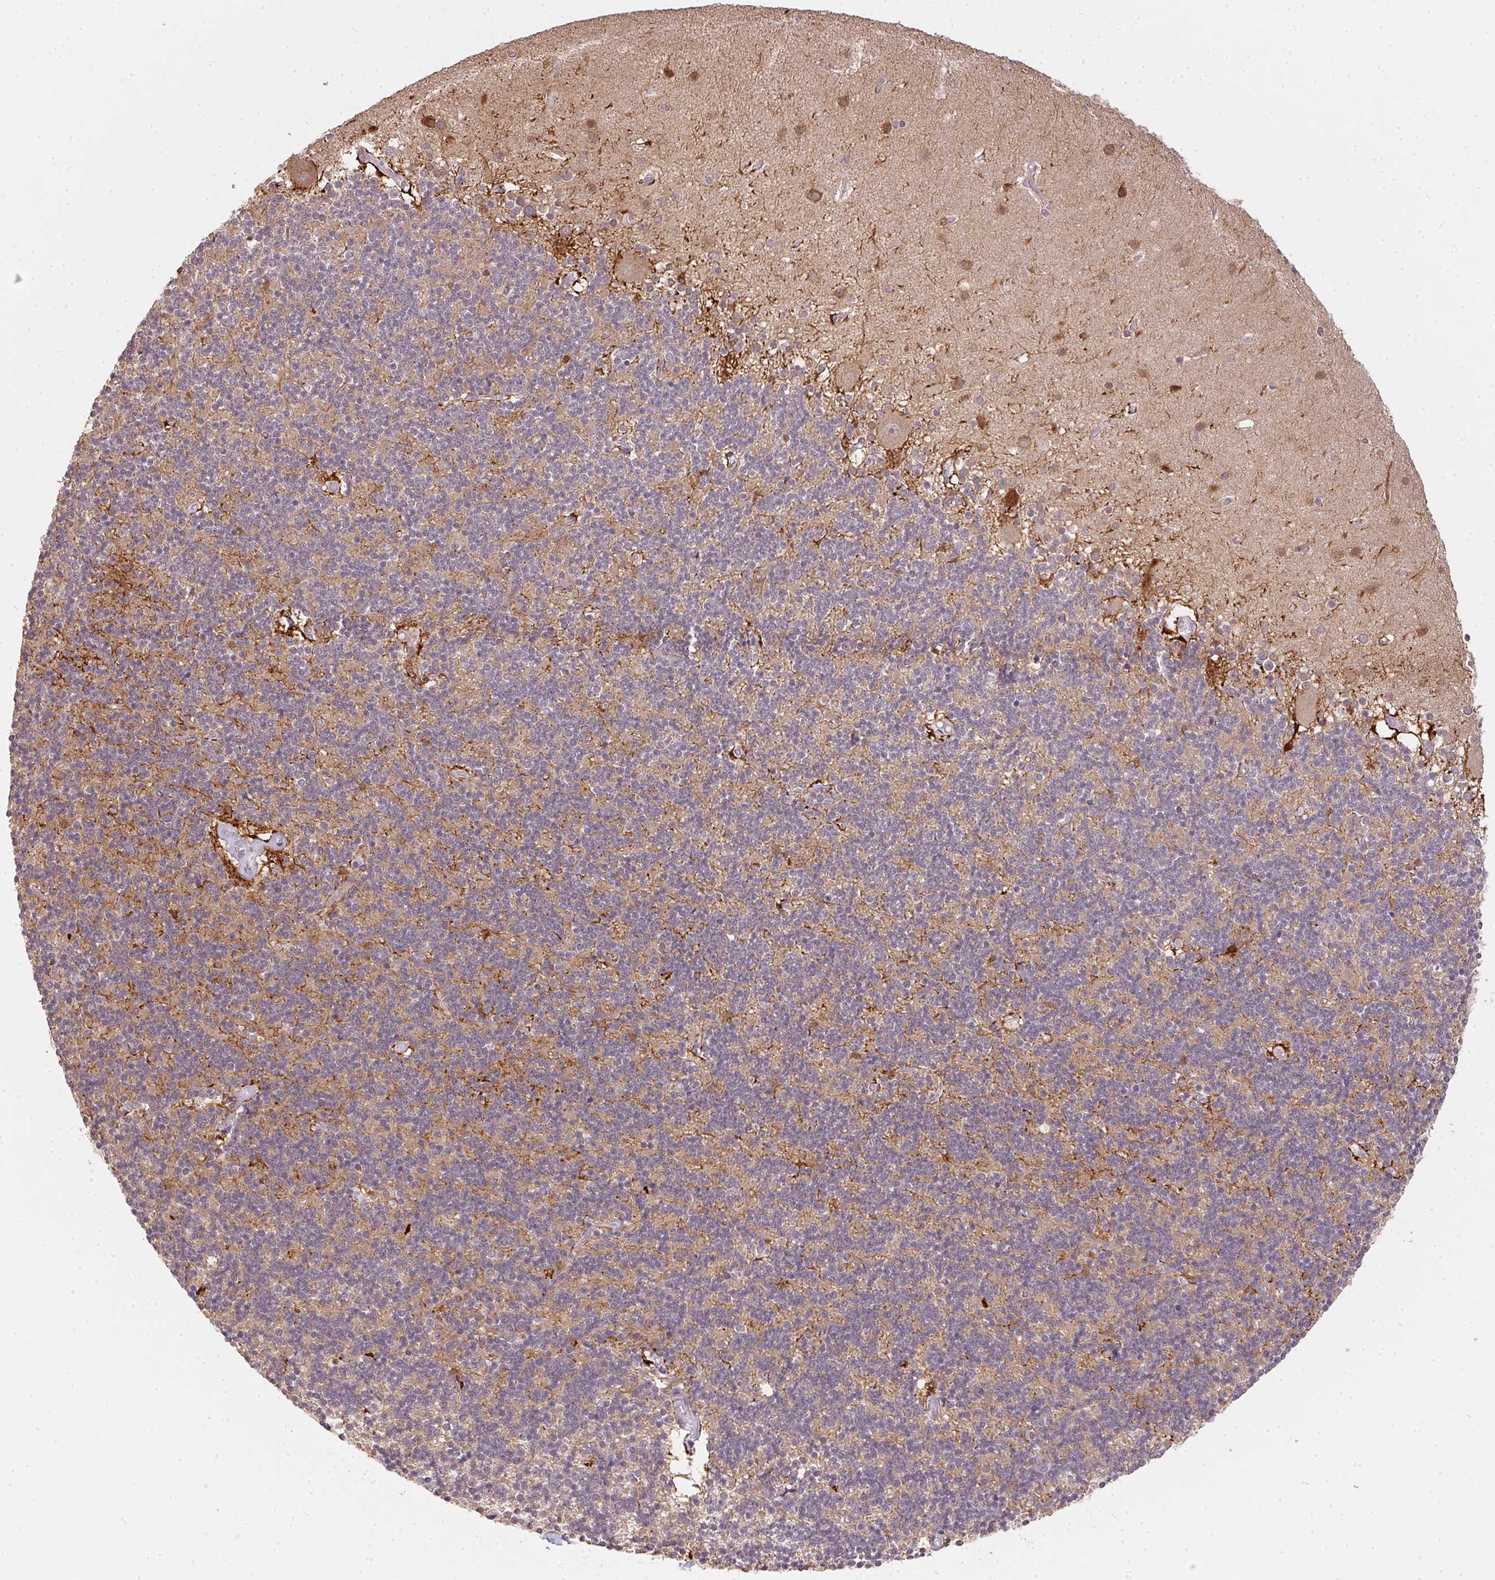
{"staining": {"intensity": "negative", "quantity": "none", "location": "none"}, "tissue": "cerebellum", "cell_type": "Cells in granular layer", "image_type": "normal", "snomed": [{"axis": "morphology", "description": "Normal tissue, NOS"}, {"axis": "topography", "description": "Cerebellum"}], "caption": "This is an IHC photomicrograph of unremarkable cerebellum. There is no staining in cells in granular layer.", "gene": "PPP4R4", "patient": {"sex": "male", "age": 70}}